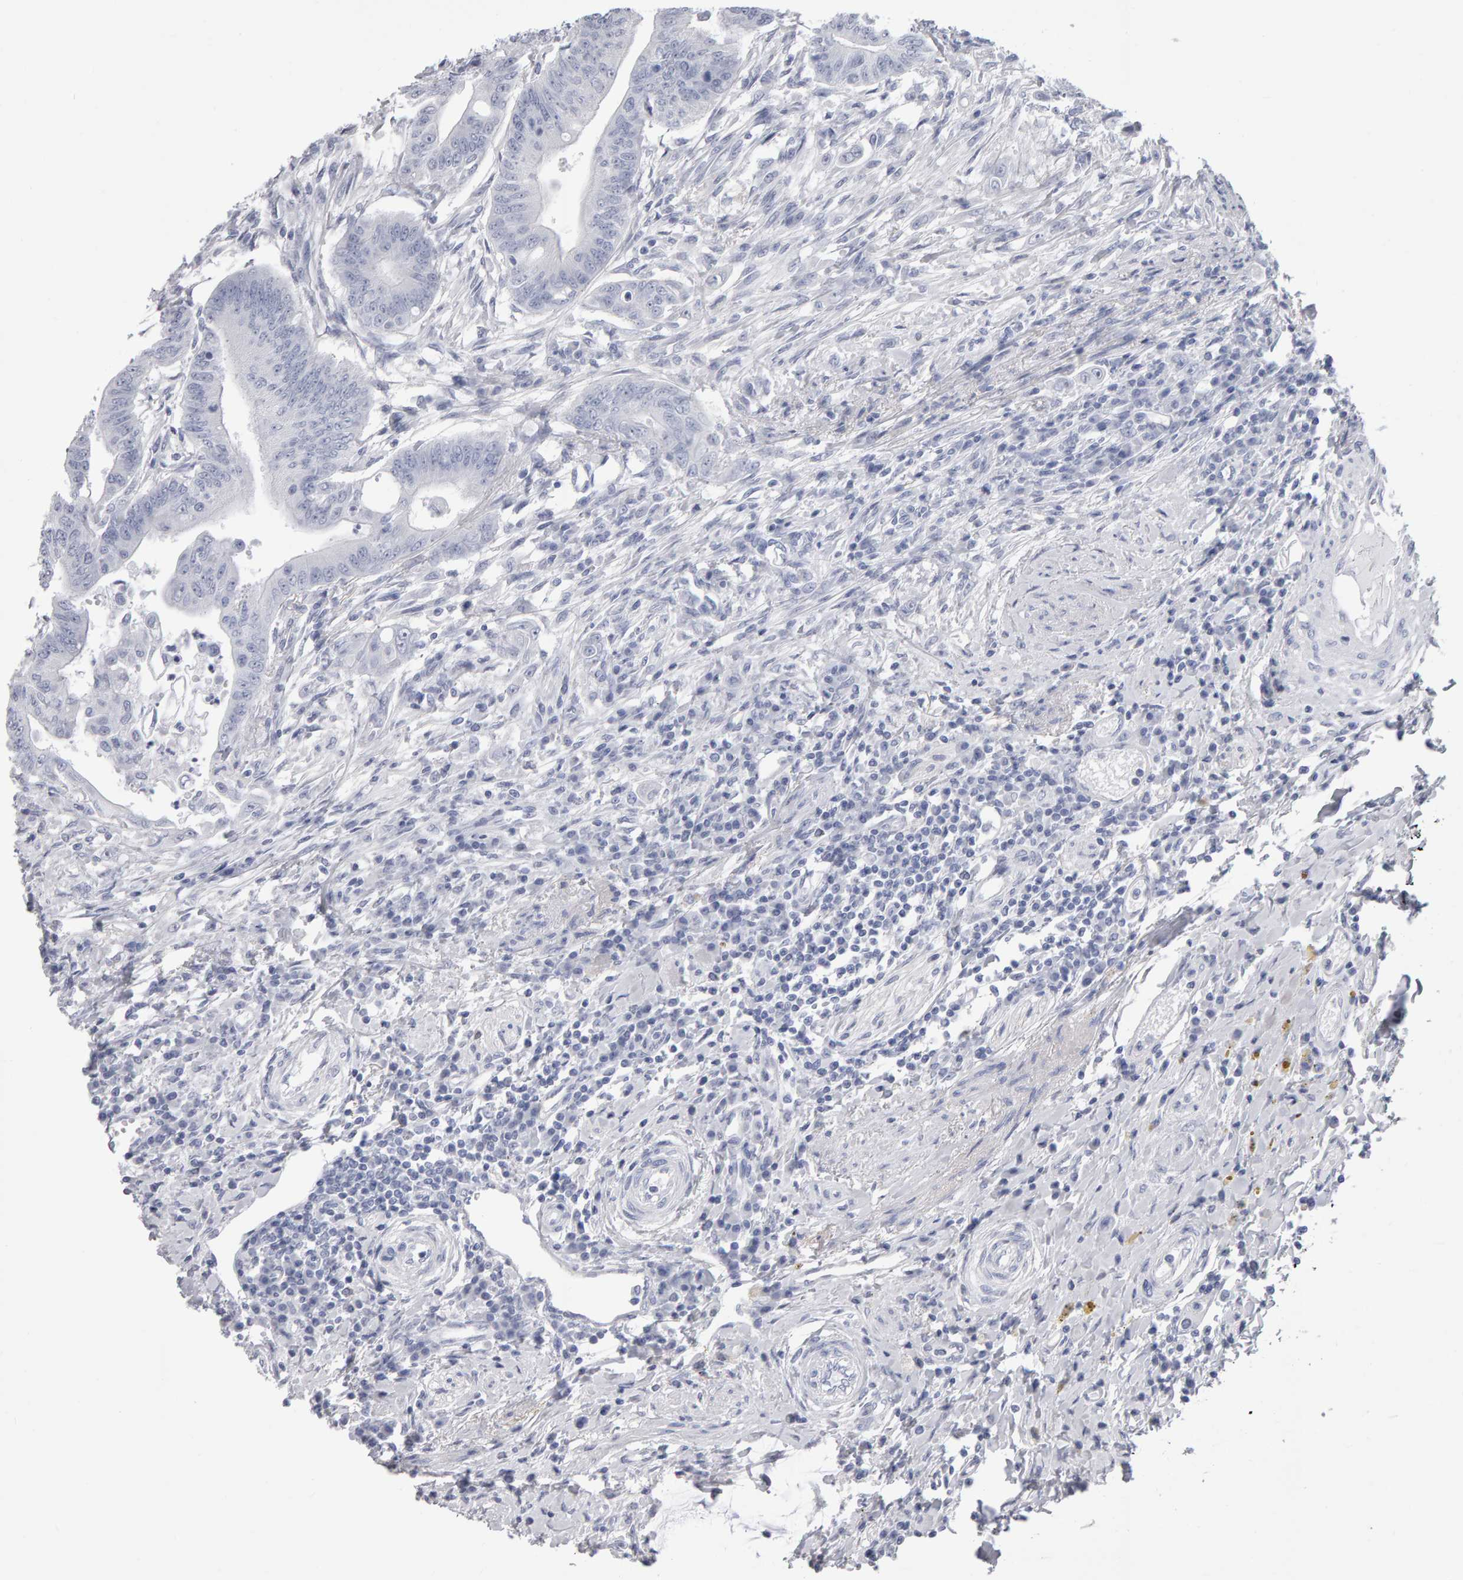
{"staining": {"intensity": "negative", "quantity": "none", "location": "none"}, "tissue": "colorectal cancer", "cell_type": "Tumor cells", "image_type": "cancer", "snomed": [{"axis": "morphology", "description": "Adenoma, NOS"}, {"axis": "morphology", "description": "Adenocarcinoma, NOS"}, {"axis": "topography", "description": "Colon"}], "caption": "Tumor cells are negative for protein expression in human colorectal cancer (adenoma).", "gene": "NCDN", "patient": {"sex": "male", "age": 79}}